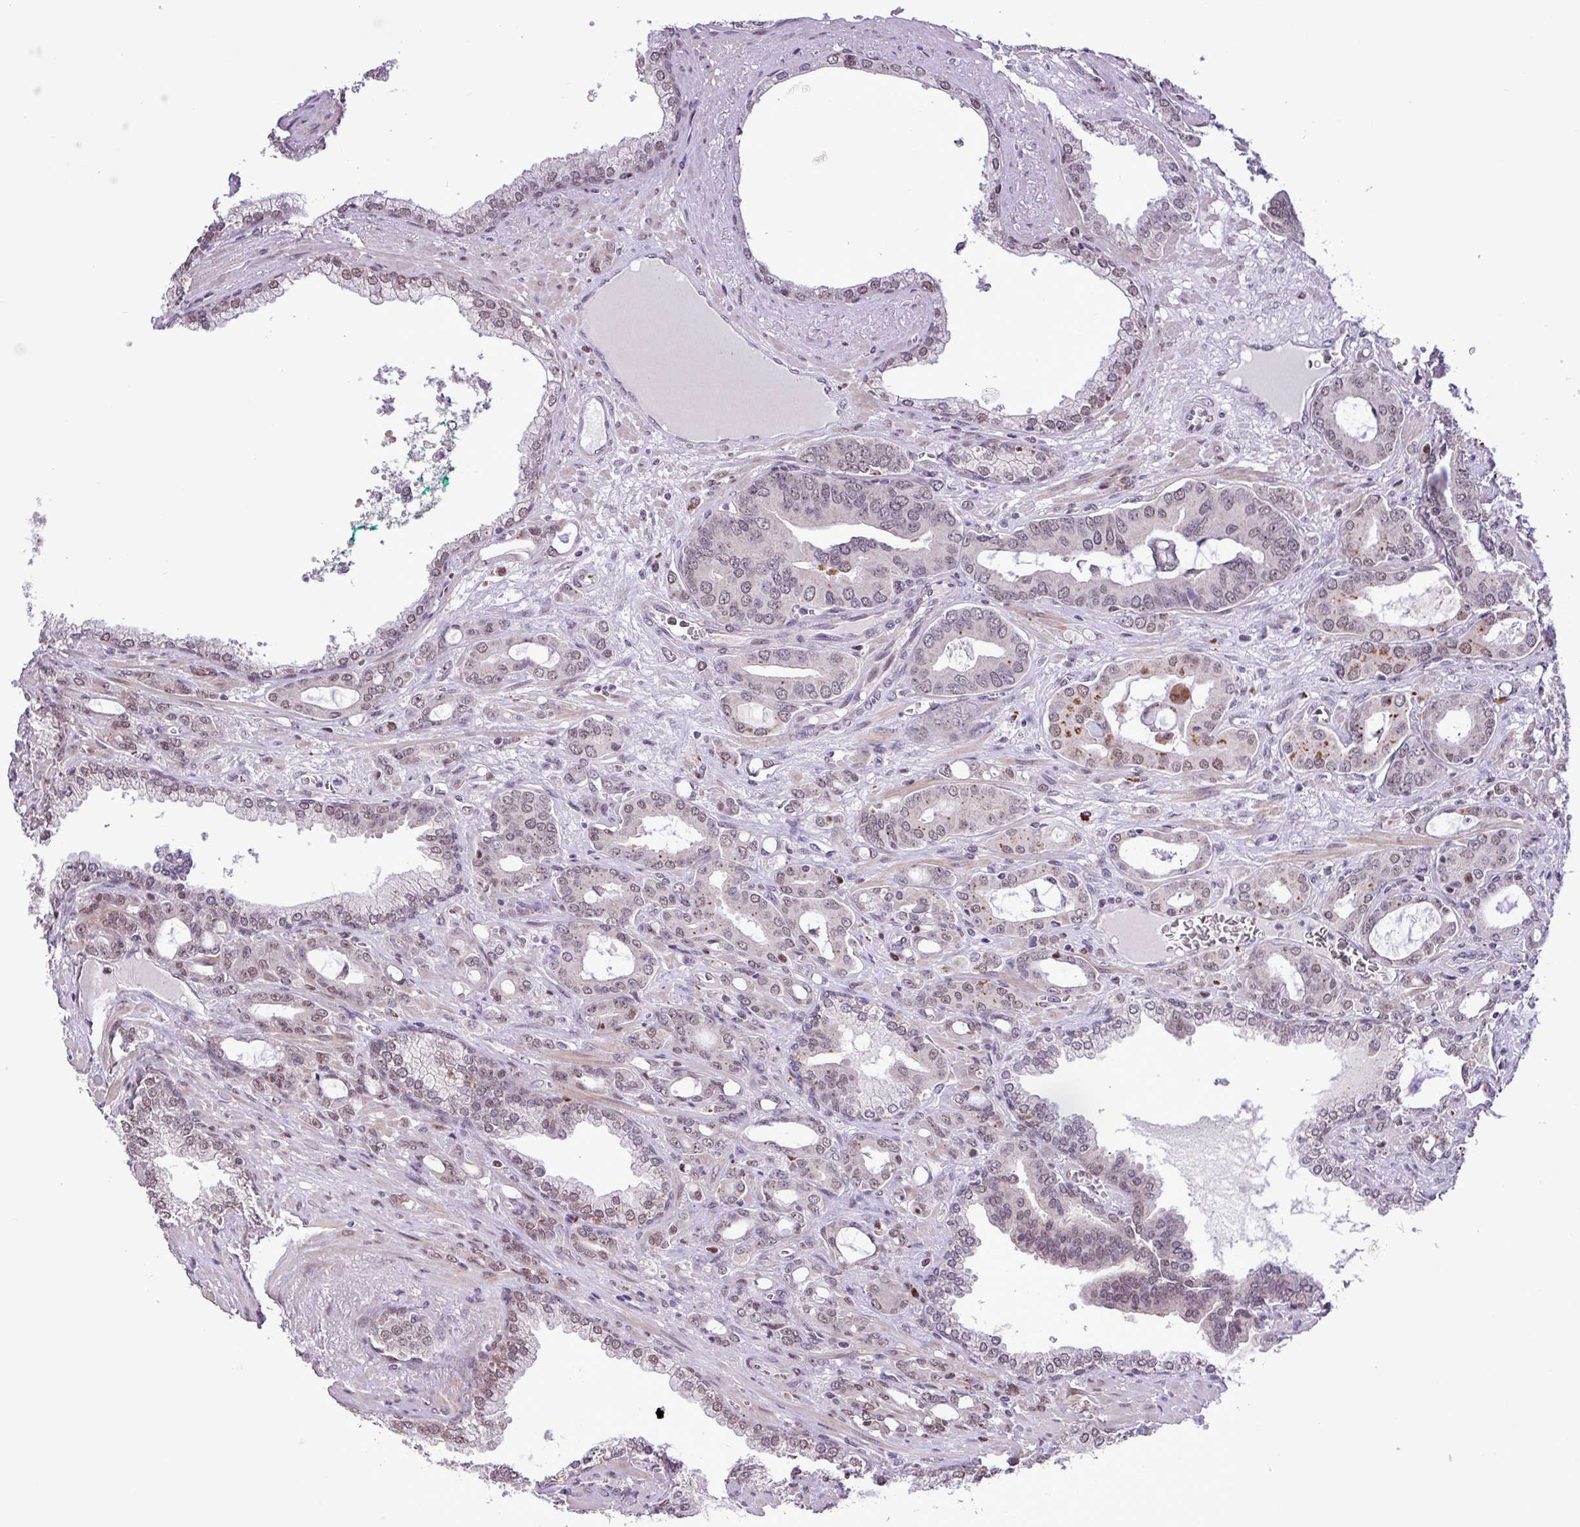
{"staining": {"intensity": "weak", "quantity": "<25%", "location": "nuclear"}, "tissue": "prostate cancer", "cell_type": "Tumor cells", "image_type": "cancer", "snomed": [{"axis": "morphology", "description": "Adenocarcinoma, High grade"}, {"axis": "topography", "description": "Prostate"}], "caption": "Tumor cells are negative for brown protein staining in prostate cancer. (Brightfield microscopy of DAB immunohistochemistry (IHC) at high magnification).", "gene": "ZNF354A", "patient": {"sex": "male", "age": 72}}